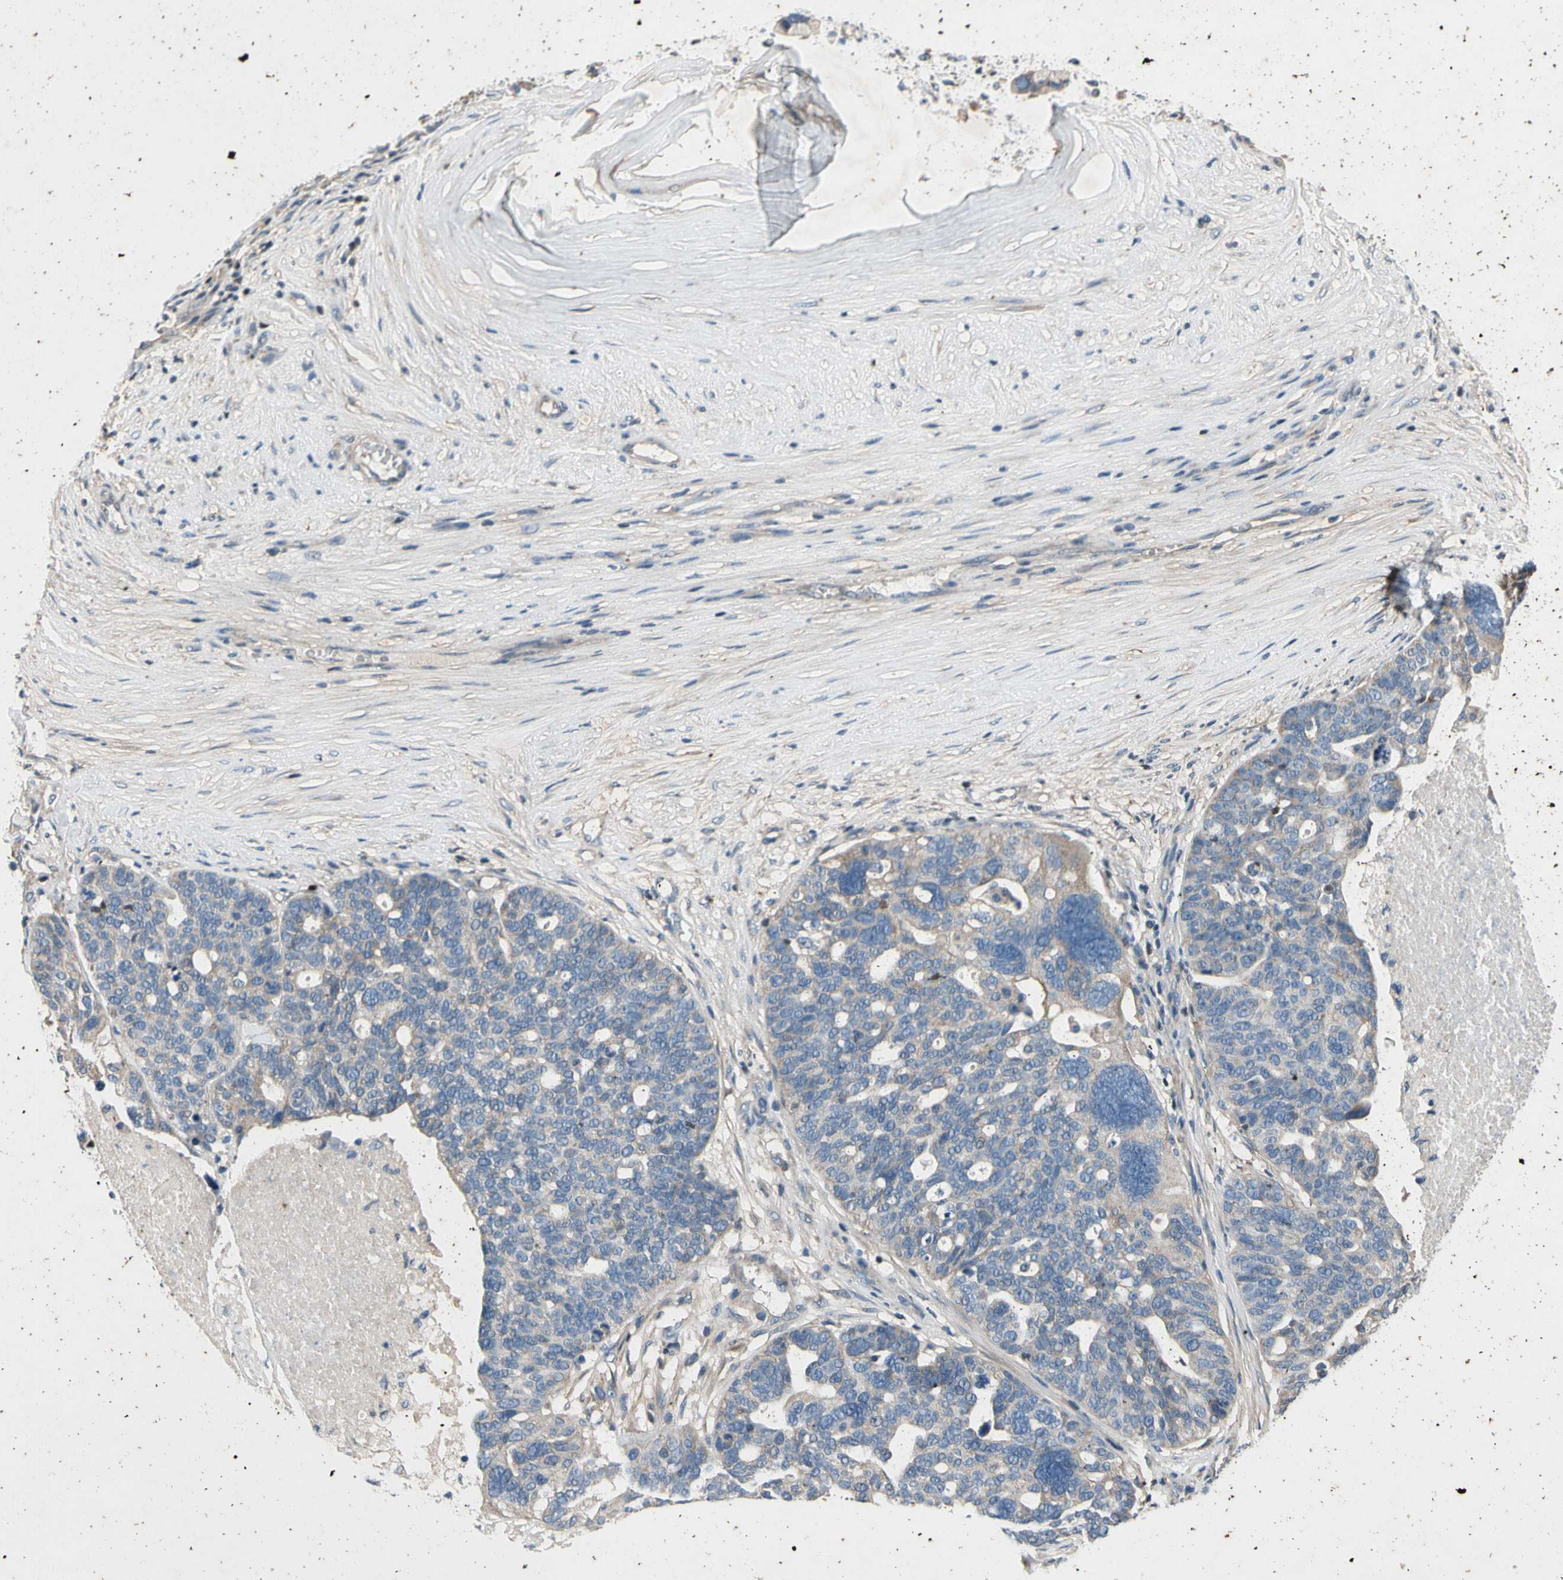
{"staining": {"intensity": "negative", "quantity": "none", "location": "none"}, "tissue": "ovarian cancer", "cell_type": "Tumor cells", "image_type": "cancer", "snomed": [{"axis": "morphology", "description": "Cystadenocarcinoma, serous, NOS"}, {"axis": "topography", "description": "Ovary"}], "caption": "Immunohistochemical staining of ovarian cancer exhibits no significant positivity in tumor cells.", "gene": "TBX21", "patient": {"sex": "female", "age": 59}}